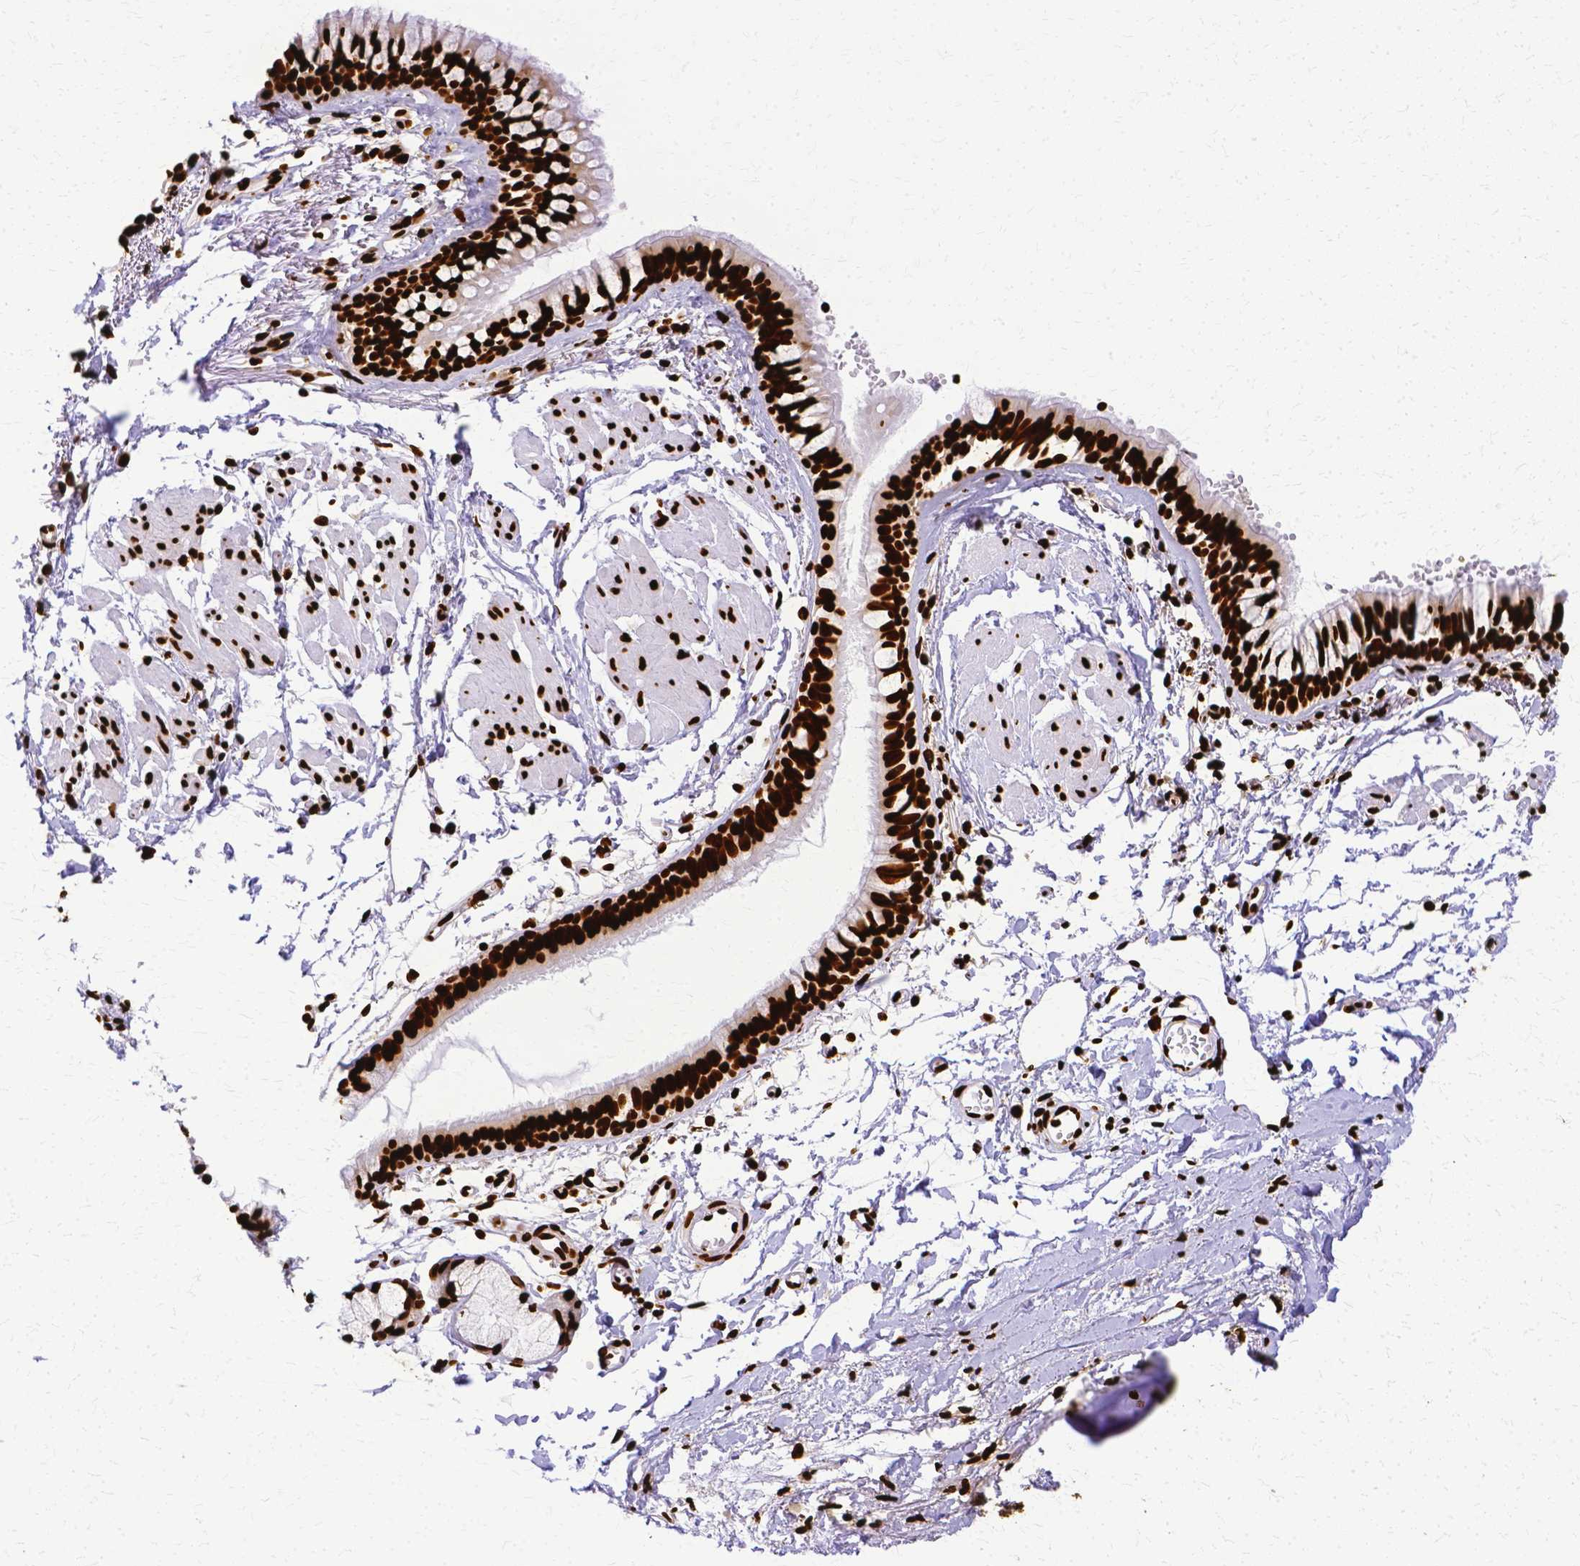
{"staining": {"intensity": "strong", "quantity": ">75%", "location": "nuclear"}, "tissue": "bronchus", "cell_type": "Respiratory epithelial cells", "image_type": "normal", "snomed": [{"axis": "morphology", "description": "Normal tissue, NOS"}, {"axis": "topography", "description": "Cartilage tissue"}, {"axis": "topography", "description": "Bronchus"}, {"axis": "topography", "description": "Peripheral nerve tissue"}], "caption": "Immunohistochemistry image of normal human bronchus stained for a protein (brown), which reveals high levels of strong nuclear positivity in approximately >75% of respiratory epithelial cells.", "gene": "SFPQ", "patient": {"sex": "female", "age": 59}}